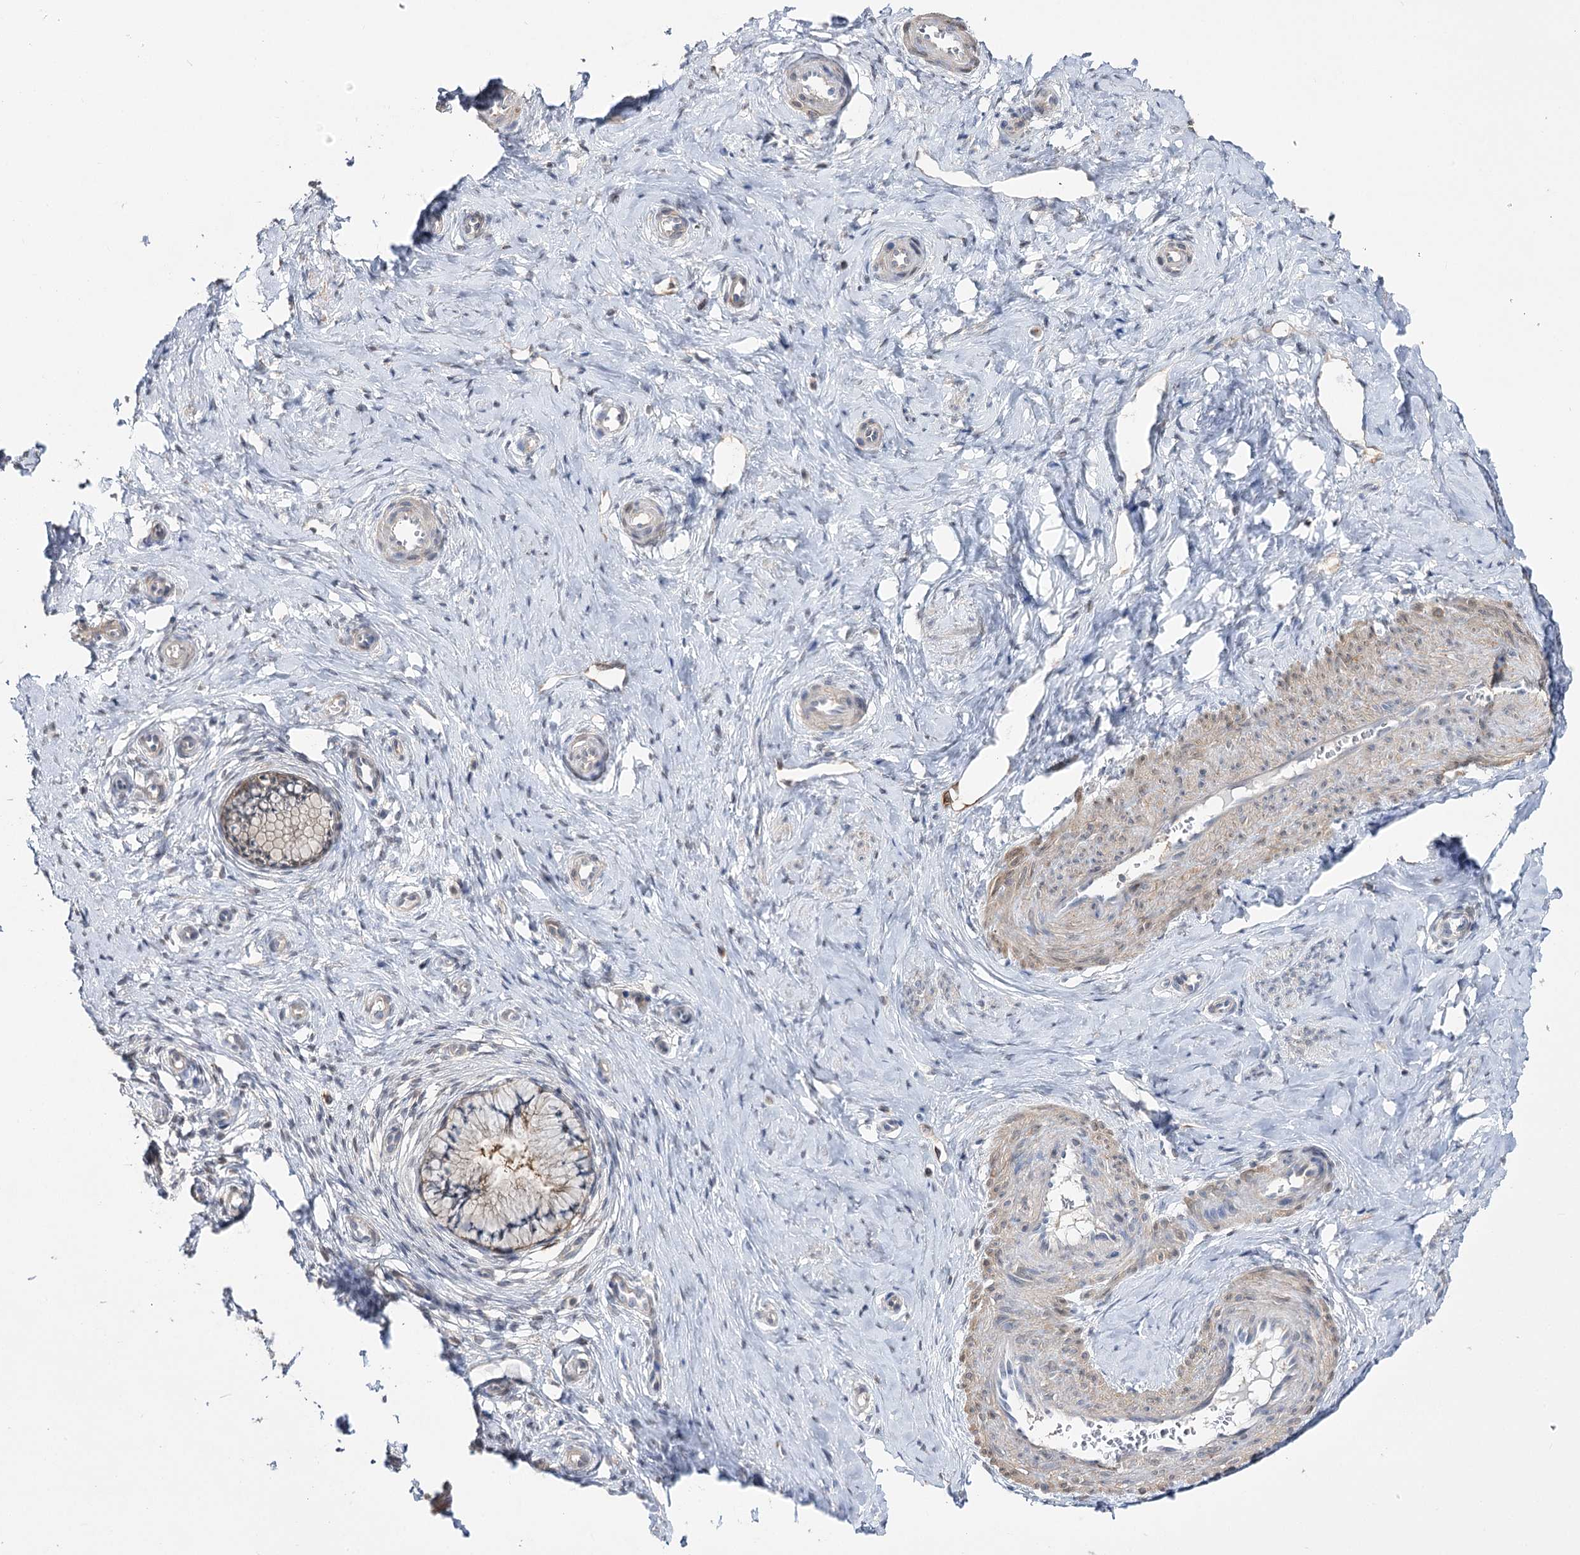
{"staining": {"intensity": "weak", "quantity": "25%-75%", "location": "cytoplasmic/membranous"}, "tissue": "cervix", "cell_type": "Glandular cells", "image_type": "normal", "snomed": [{"axis": "morphology", "description": "Normal tissue, NOS"}, {"axis": "topography", "description": "Cervix"}], "caption": "Immunohistochemical staining of normal cervix shows weak cytoplasmic/membranous protein expression in about 25%-75% of glandular cells. The protein is shown in brown color, while the nuclei are stained blue.", "gene": "UGP2", "patient": {"sex": "female", "age": 36}}